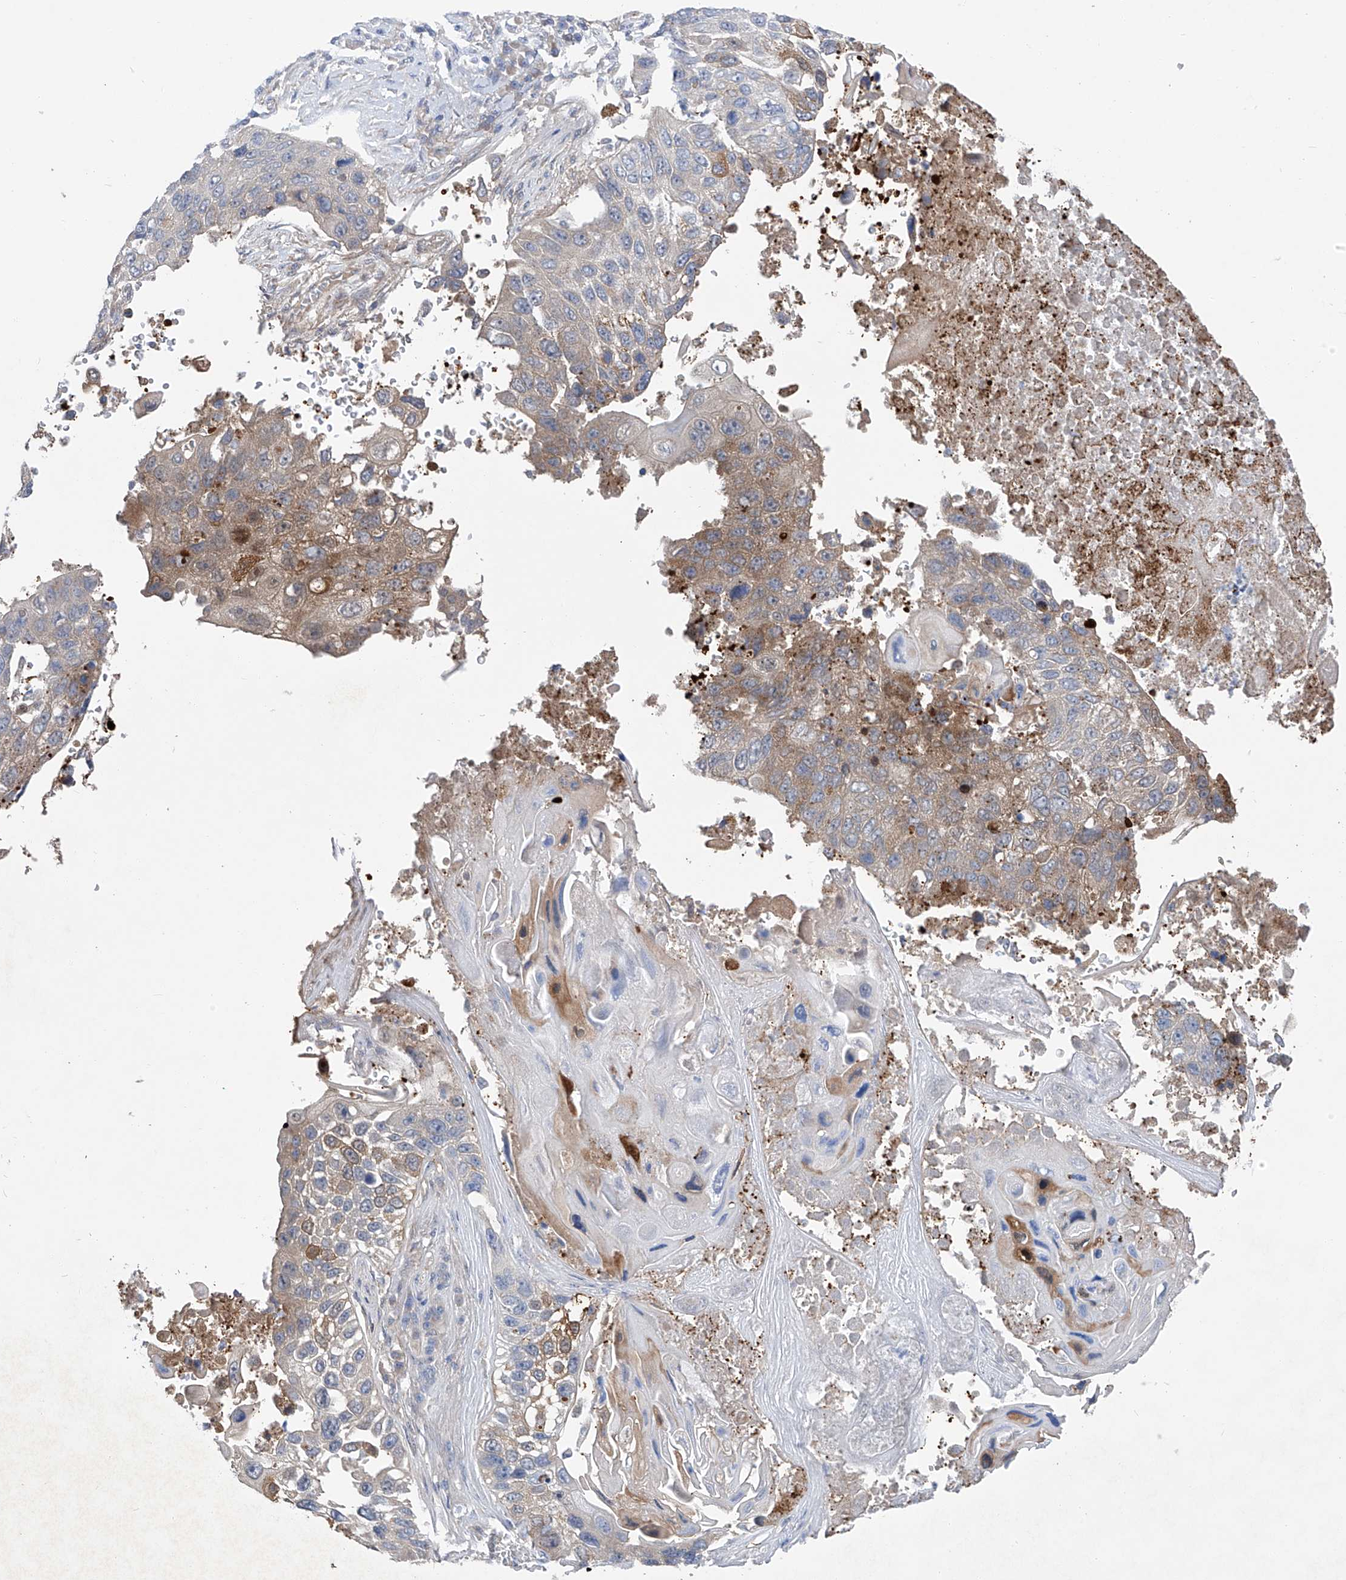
{"staining": {"intensity": "moderate", "quantity": "<25%", "location": "cytoplasmic/membranous"}, "tissue": "lung cancer", "cell_type": "Tumor cells", "image_type": "cancer", "snomed": [{"axis": "morphology", "description": "Squamous cell carcinoma, NOS"}, {"axis": "topography", "description": "Lung"}], "caption": "Protein staining of lung cancer (squamous cell carcinoma) tissue shows moderate cytoplasmic/membranous positivity in about <25% of tumor cells.", "gene": "UFL1", "patient": {"sex": "male", "age": 61}}